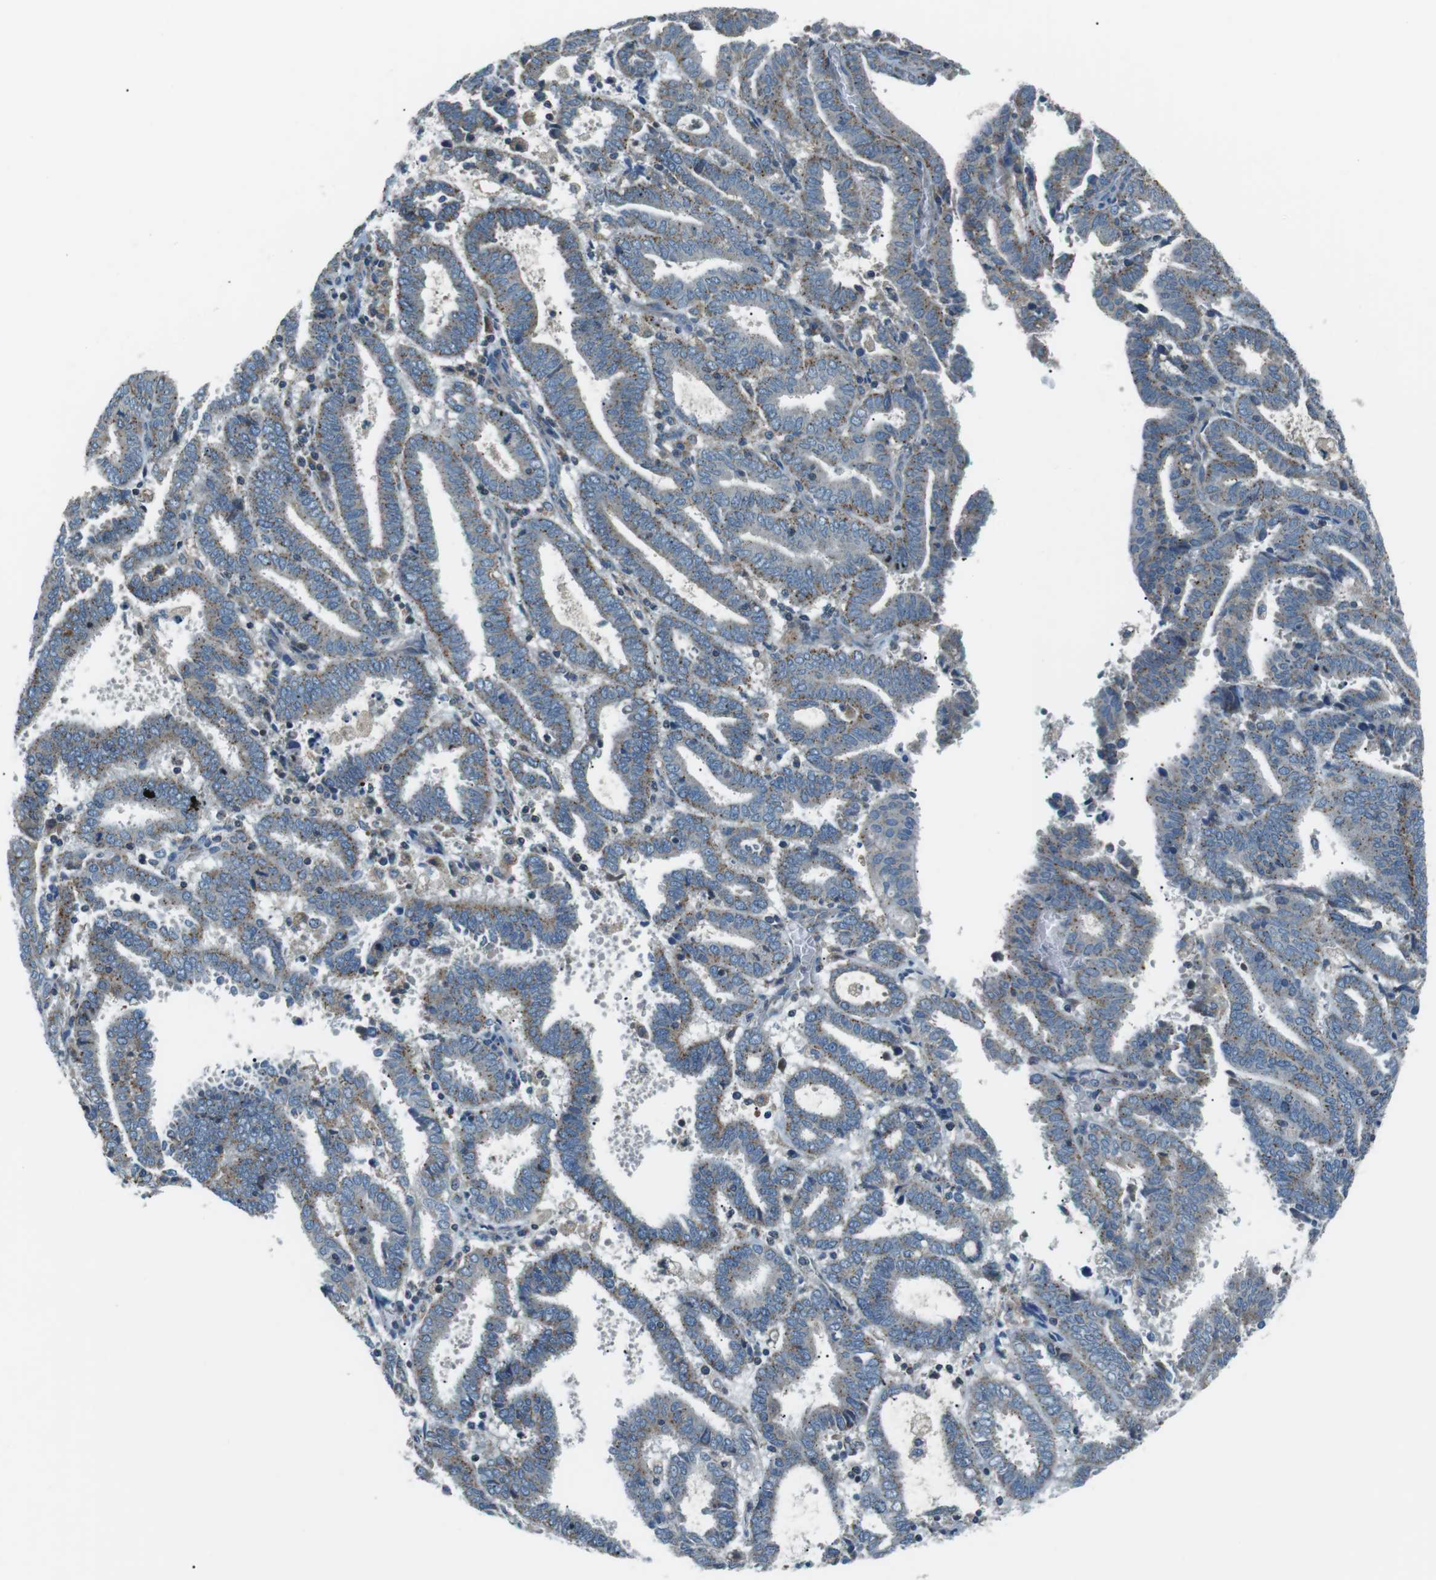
{"staining": {"intensity": "weak", "quantity": "25%-75%", "location": "cytoplasmic/membranous"}, "tissue": "endometrial cancer", "cell_type": "Tumor cells", "image_type": "cancer", "snomed": [{"axis": "morphology", "description": "Adenocarcinoma, NOS"}, {"axis": "topography", "description": "Uterus"}], "caption": "Immunohistochemical staining of endometrial adenocarcinoma reveals low levels of weak cytoplasmic/membranous protein positivity in approximately 25%-75% of tumor cells. (brown staining indicates protein expression, while blue staining denotes nuclei).", "gene": "FAM3B", "patient": {"sex": "female", "age": 83}}